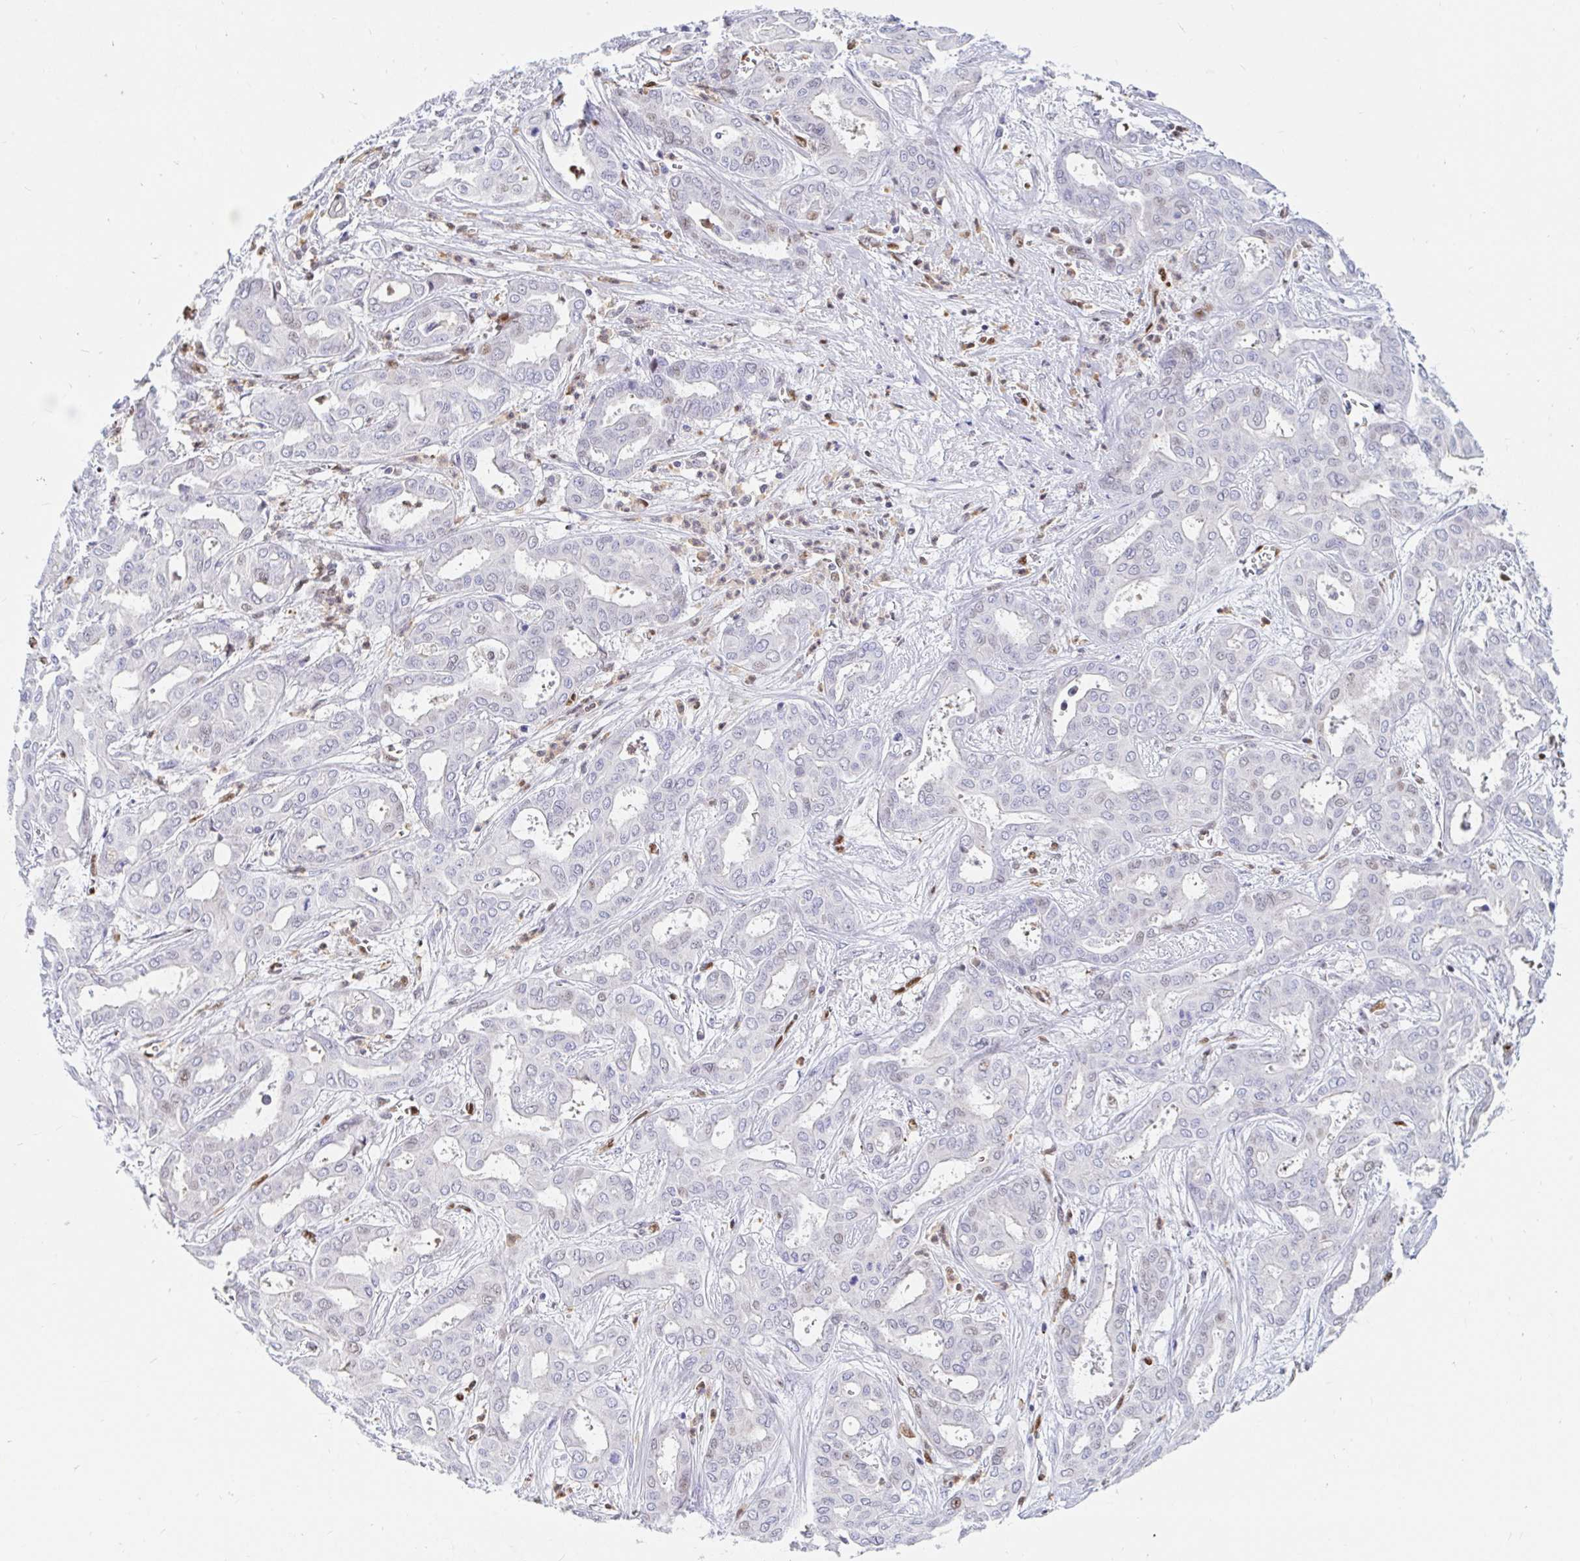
{"staining": {"intensity": "negative", "quantity": "none", "location": "none"}, "tissue": "liver cancer", "cell_type": "Tumor cells", "image_type": "cancer", "snomed": [{"axis": "morphology", "description": "Cholangiocarcinoma"}, {"axis": "topography", "description": "Liver"}], "caption": "A high-resolution image shows IHC staining of liver cancer, which exhibits no significant staining in tumor cells.", "gene": "HINFP", "patient": {"sex": "female", "age": 64}}